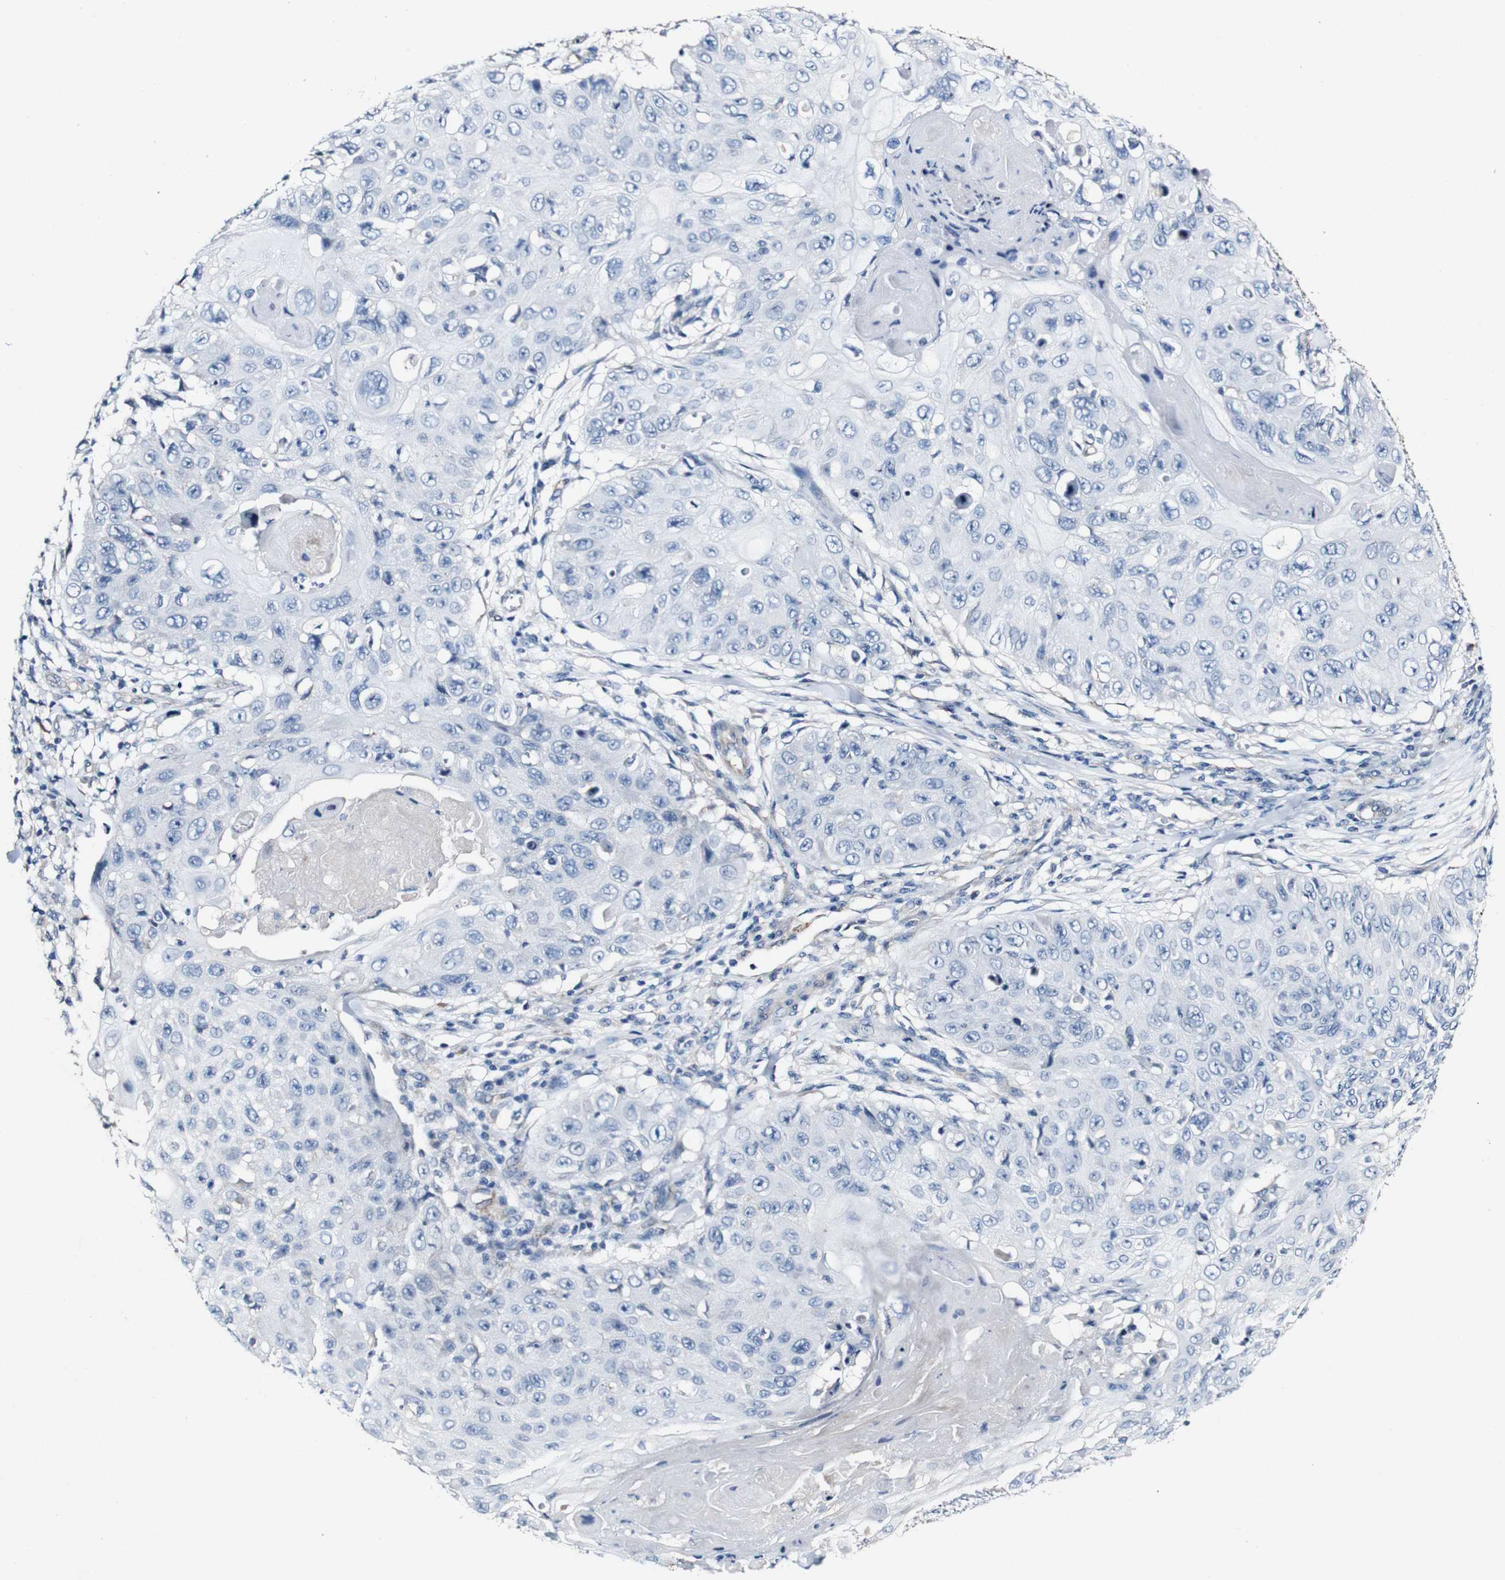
{"staining": {"intensity": "negative", "quantity": "none", "location": "none"}, "tissue": "skin cancer", "cell_type": "Tumor cells", "image_type": "cancer", "snomed": [{"axis": "morphology", "description": "Squamous cell carcinoma, NOS"}, {"axis": "topography", "description": "Skin"}], "caption": "DAB (3,3'-diaminobenzidine) immunohistochemical staining of skin cancer (squamous cell carcinoma) exhibits no significant expression in tumor cells.", "gene": "GRAMD1A", "patient": {"sex": "male", "age": 86}}